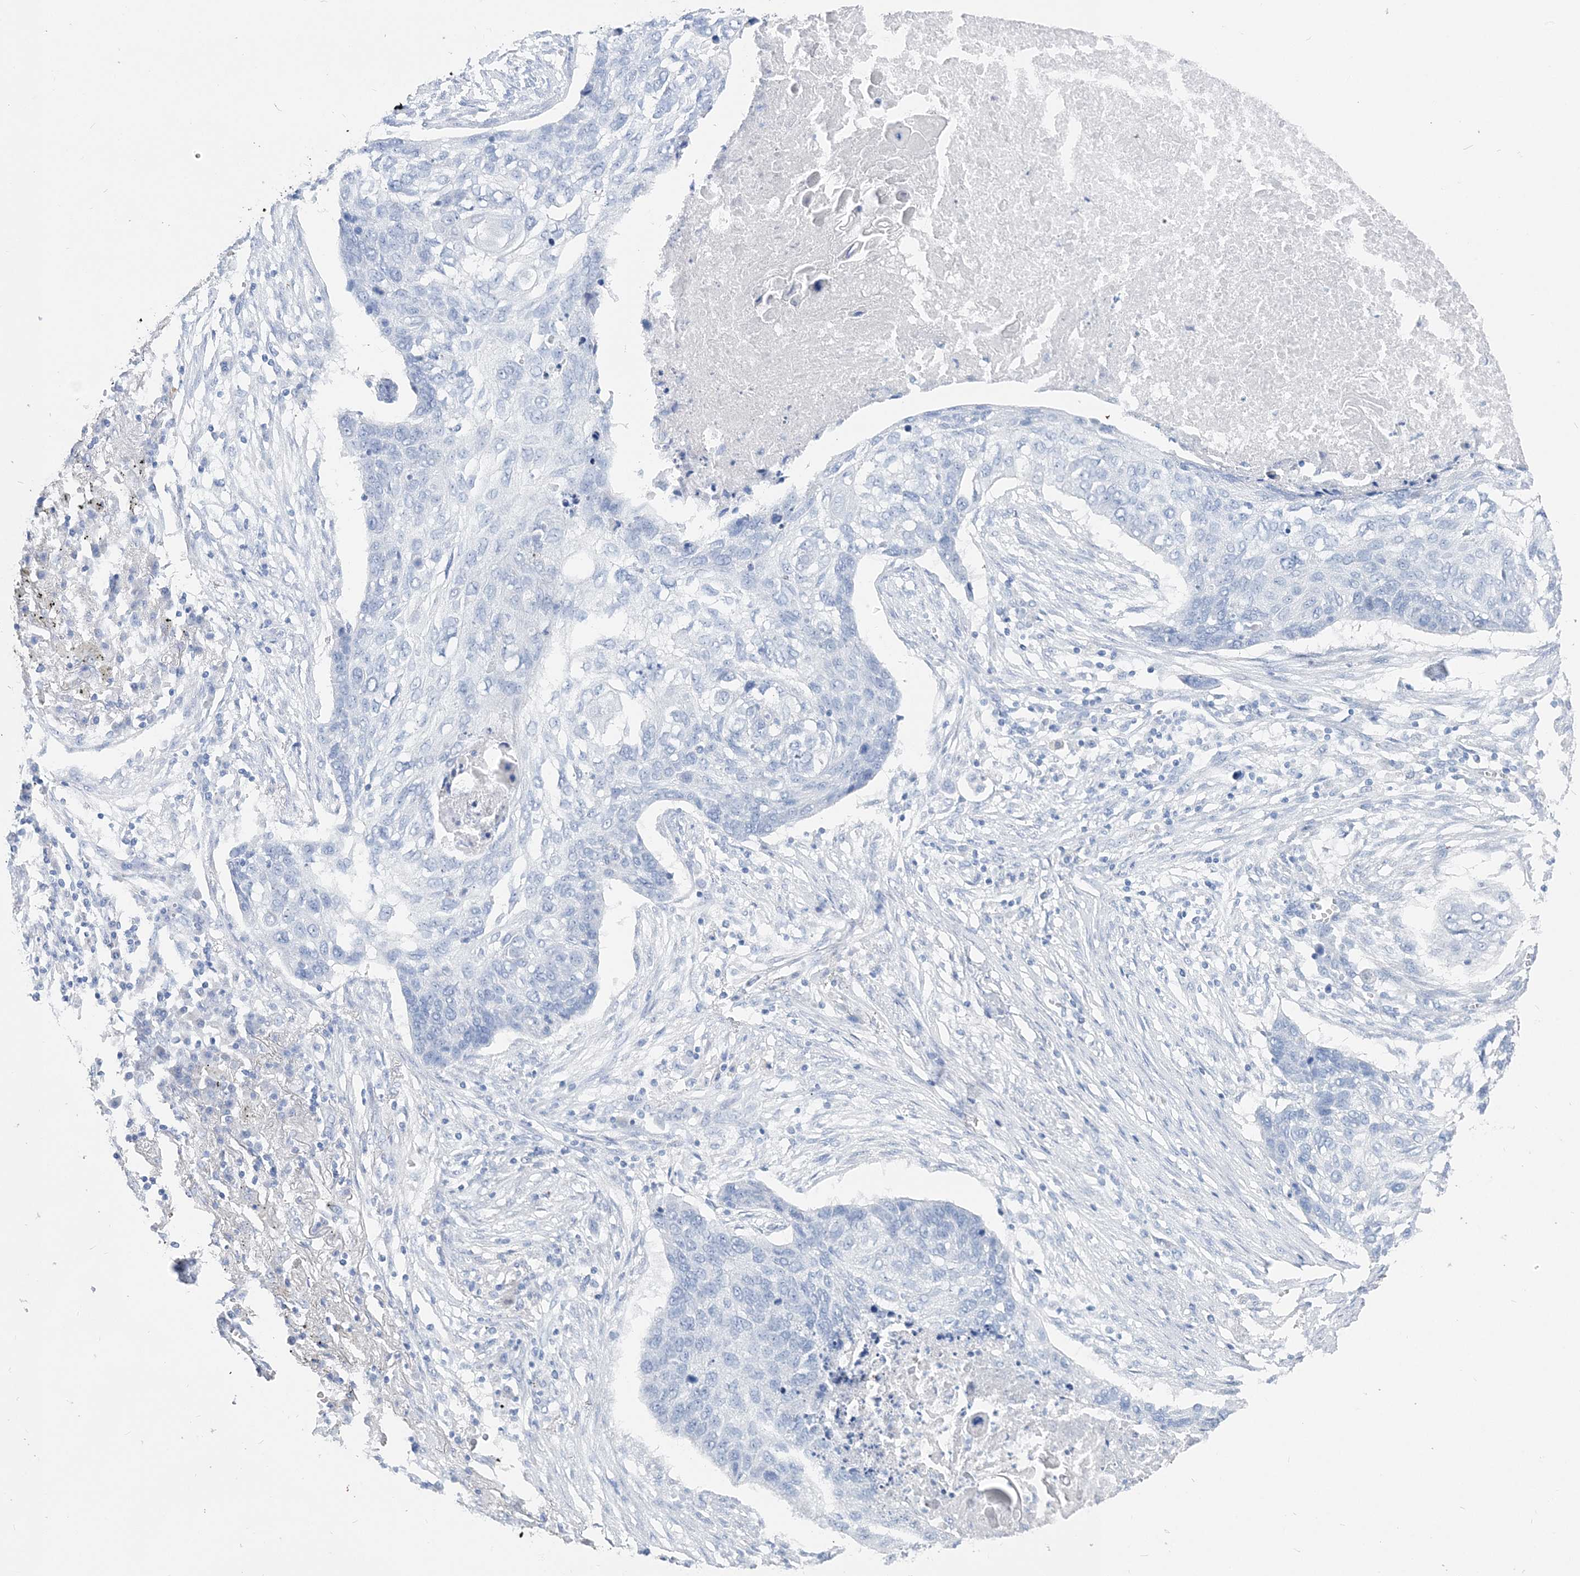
{"staining": {"intensity": "negative", "quantity": "none", "location": "none"}, "tissue": "lung cancer", "cell_type": "Tumor cells", "image_type": "cancer", "snomed": [{"axis": "morphology", "description": "Squamous cell carcinoma, NOS"}, {"axis": "topography", "description": "Lung"}], "caption": "Tumor cells show no significant positivity in lung cancer.", "gene": "TSPYL6", "patient": {"sex": "female", "age": 63}}